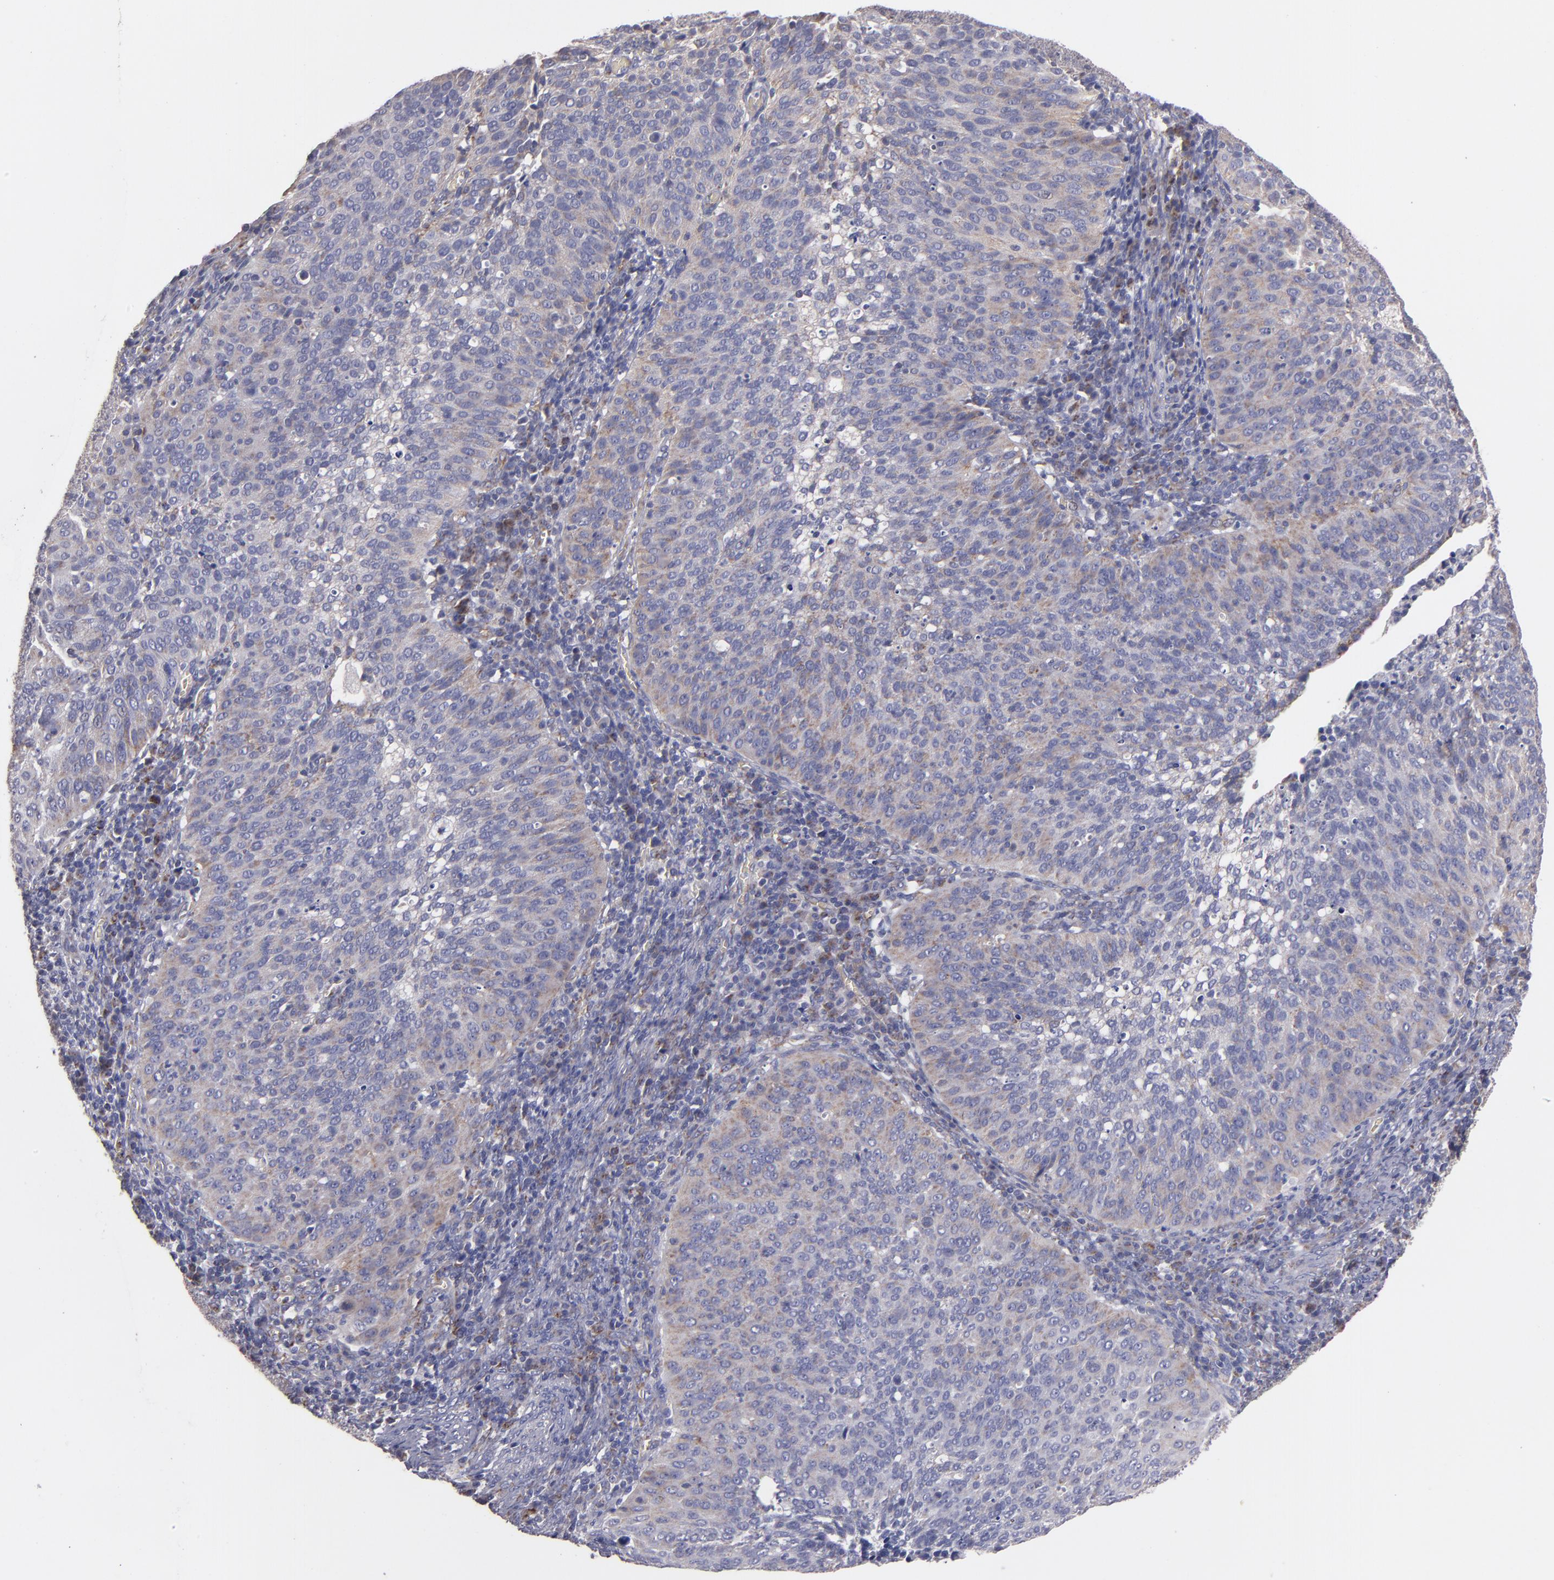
{"staining": {"intensity": "weak", "quantity": ">75%", "location": "cytoplasmic/membranous"}, "tissue": "cervical cancer", "cell_type": "Tumor cells", "image_type": "cancer", "snomed": [{"axis": "morphology", "description": "Squamous cell carcinoma, NOS"}, {"axis": "topography", "description": "Cervix"}], "caption": "There is low levels of weak cytoplasmic/membranous positivity in tumor cells of cervical squamous cell carcinoma, as demonstrated by immunohistochemical staining (brown color).", "gene": "CLTA", "patient": {"sex": "female", "age": 39}}